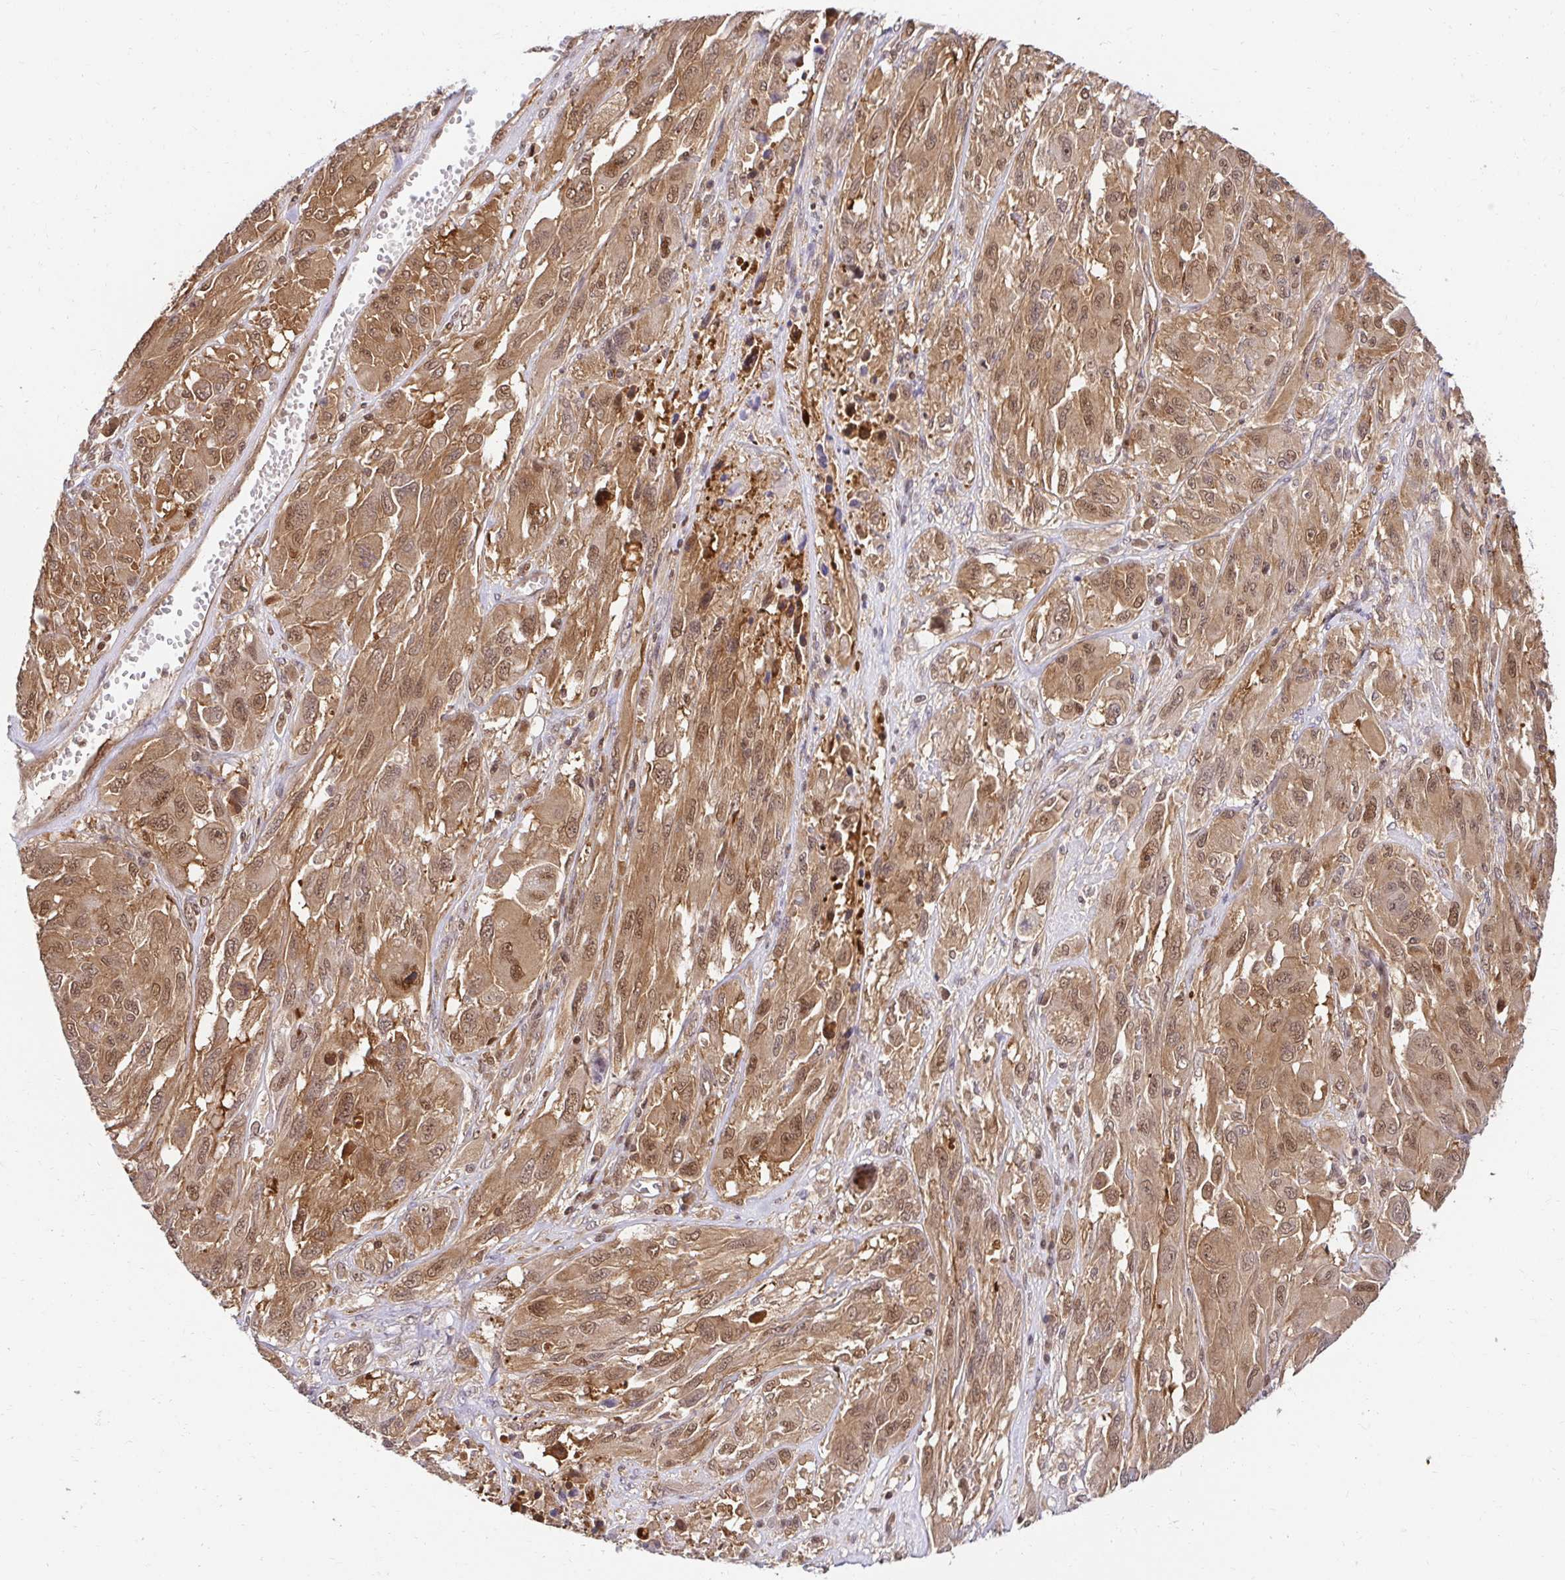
{"staining": {"intensity": "moderate", "quantity": ">75%", "location": "cytoplasmic/membranous,nuclear"}, "tissue": "melanoma", "cell_type": "Tumor cells", "image_type": "cancer", "snomed": [{"axis": "morphology", "description": "Malignant melanoma, NOS"}, {"axis": "topography", "description": "Skin"}], "caption": "Immunohistochemical staining of malignant melanoma shows moderate cytoplasmic/membranous and nuclear protein positivity in approximately >75% of tumor cells. (brown staining indicates protein expression, while blue staining denotes nuclei).", "gene": "PSMA4", "patient": {"sex": "female", "age": 91}}